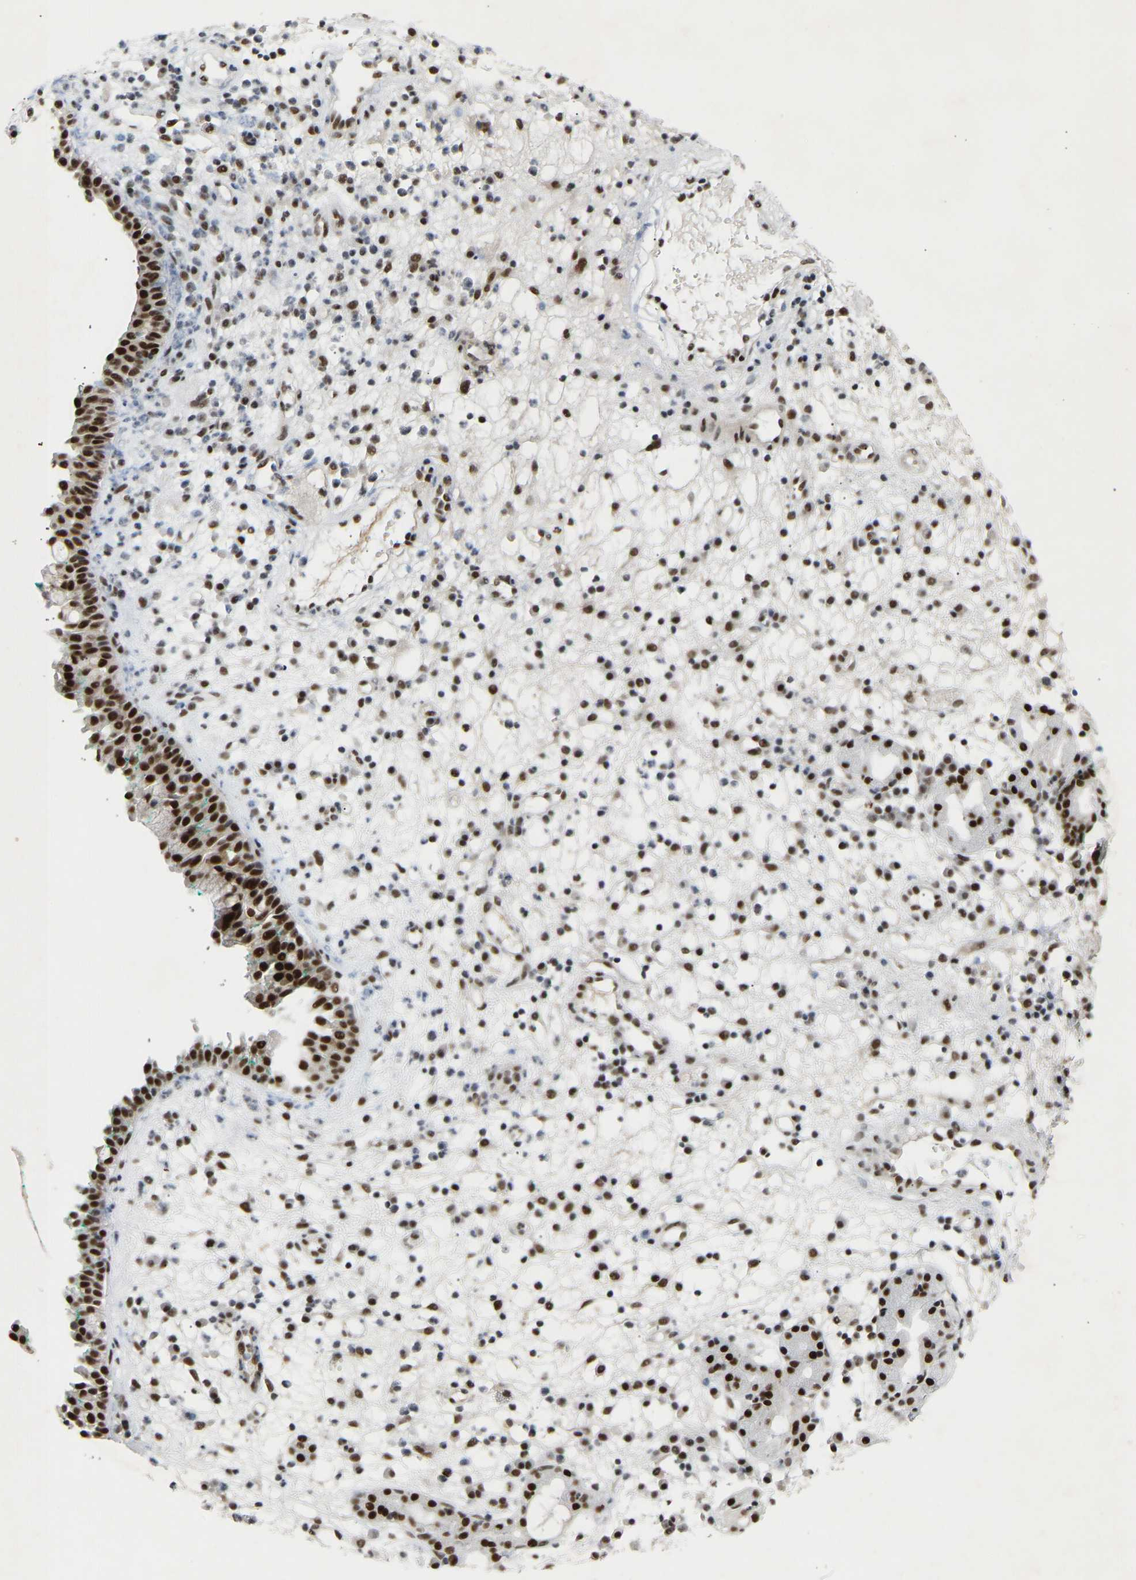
{"staining": {"intensity": "strong", "quantity": ">75%", "location": "nuclear"}, "tissue": "nasopharynx", "cell_type": "Respiratory epithelial cells", "image_type": "normal", "snomed": [{"axis": "morphology", "description": "Normal tissue, NOS"}, {"axis": "morphology", "description": "Basal cell carcinoma"}, {"axis": "topography", "description": "Cartilage tissue"}, {"axis": "topography", "description": "Nasopharynx"}, {"axis": "topography", "description": "Oral tissue"}], "caption": "The micrograph exhibits a brown stain indicating the presence of a protein in the nuclear of respiratory epithelial cells in nasopharynx. (brown staining indicates protein expression, while blue staining denotes nuclei).", "gene": "NELFB", "patient": {"sex": "female", "age": 77}}